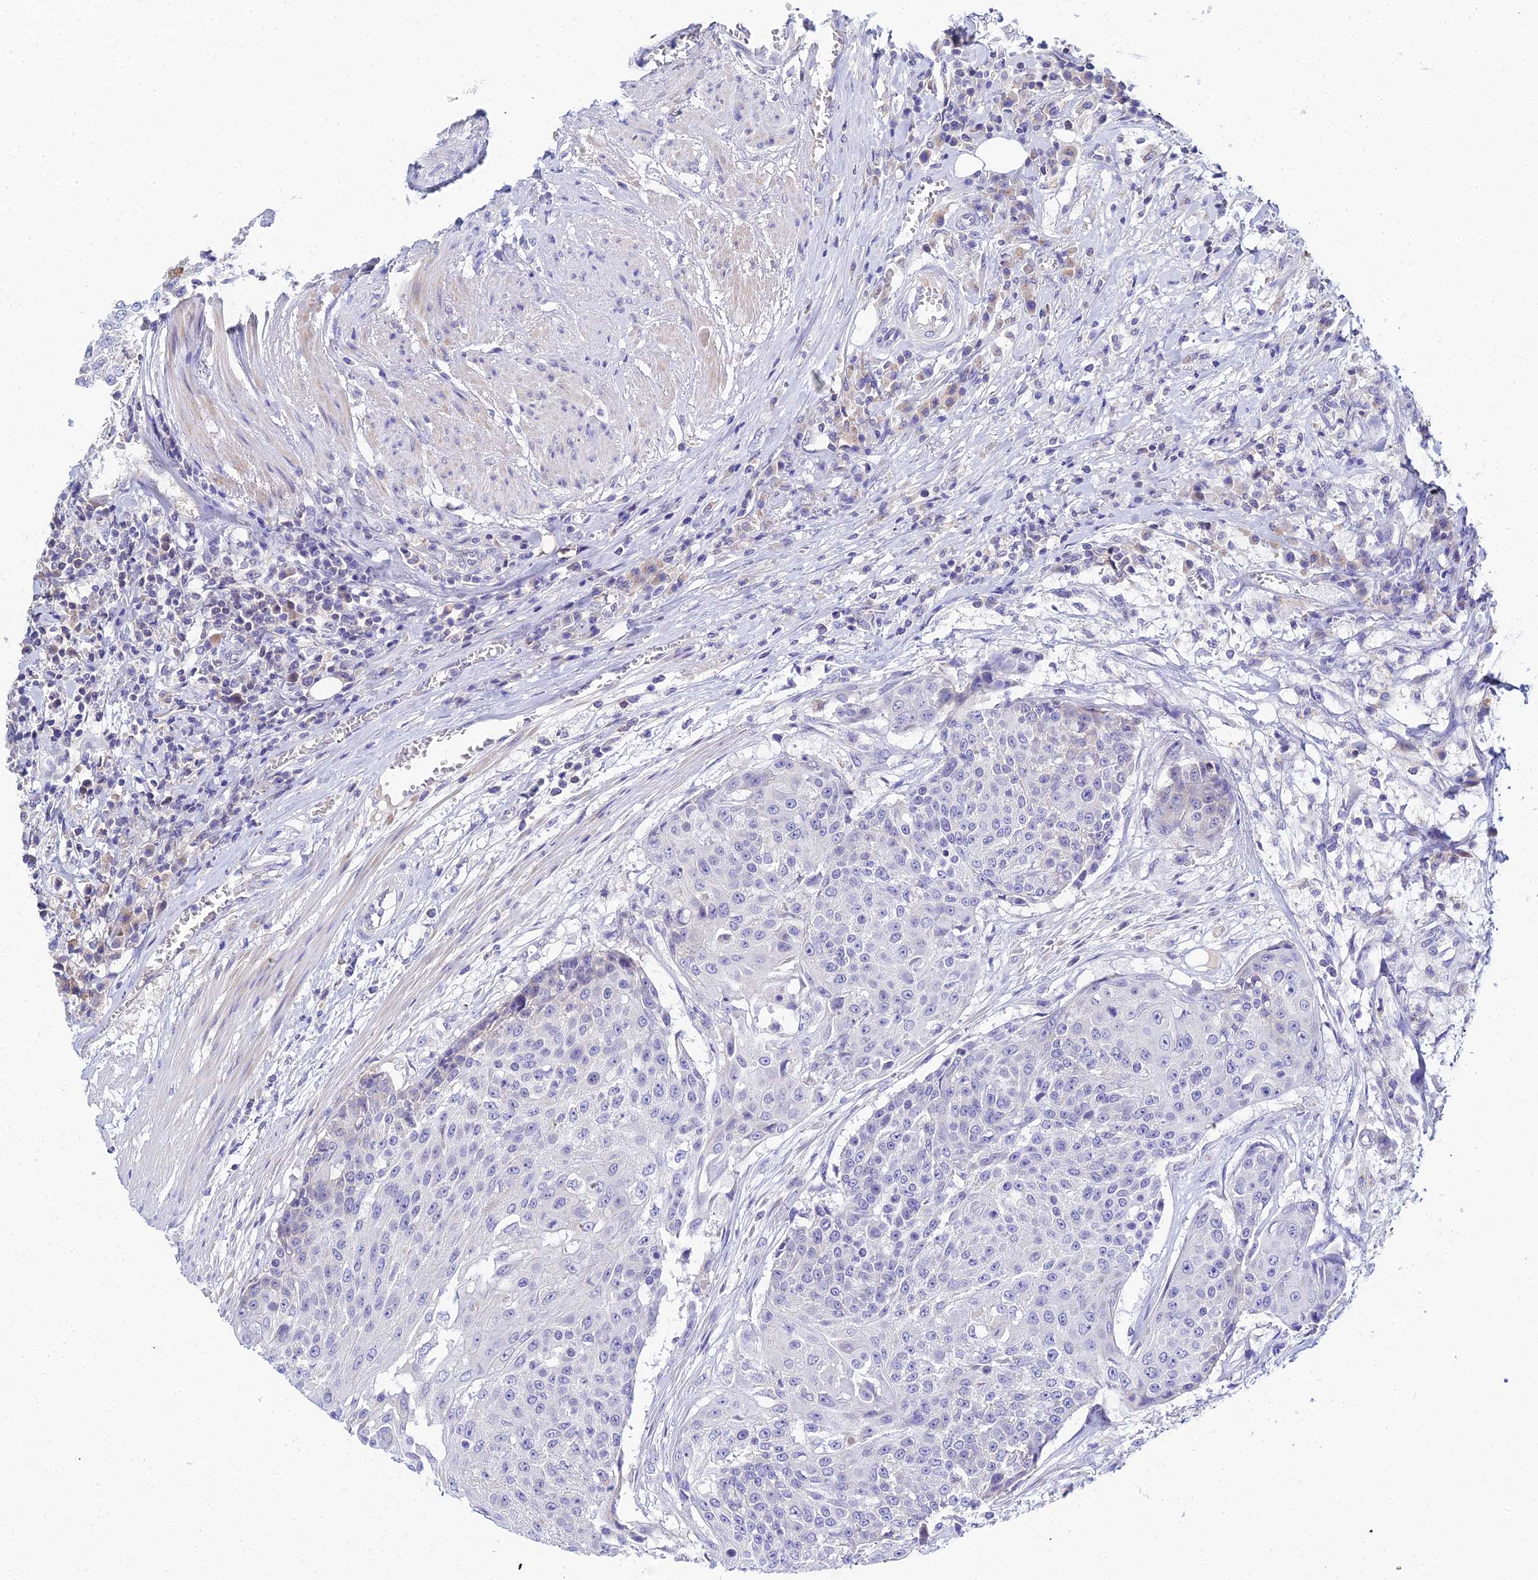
{"staining": {"intensity": "negative", "quantity": "none", "location": "none"}, "tissue": "urothelial cancer", "cell_type": "Tumor cells", "image_type": "cancer", "snomed": [{"axis": "morphology", "description": "Urothelial carcinoma, High grade"}, {"axis": "topography", "description": "Urinary bladder"}], "caption": "A high-resolution image shows immunohistochemistry staining of urothelial carcinoma (high-grade), which reveals no significant expression in tumor cells. Nuclei are stained in blue.", "gene": "ZXDA", "patient": {"sex": "female", "age": 63}}